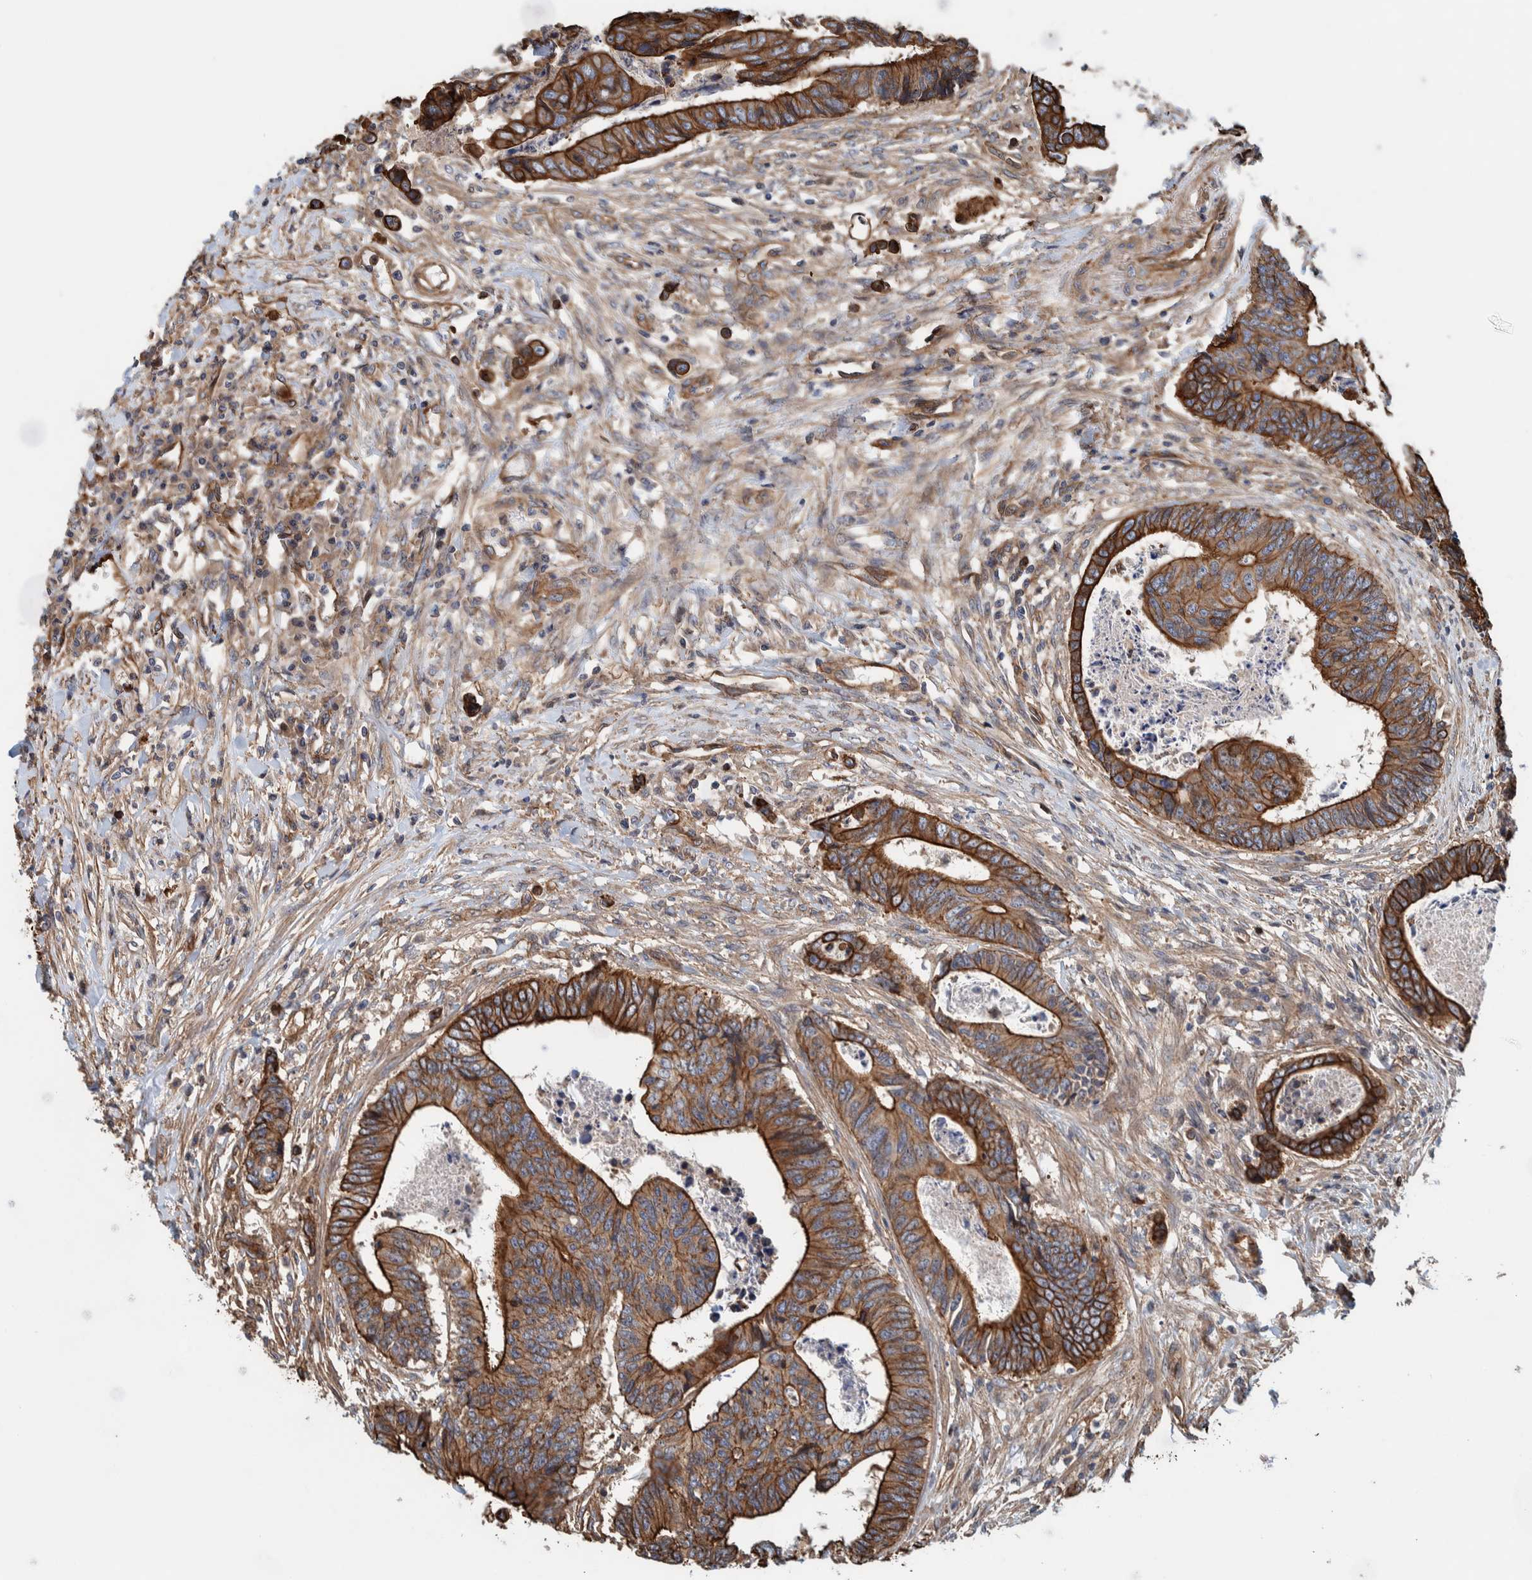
{"staining": {"intensity": "strong", "quantity": ">75%", "location": "cytoplasmic/membranous"}, "tissue": "colorectal cancer", "cell_type": "Tumor cells", "image_type": "cancer", "snomed": [{"axis": "morphology", "description": "Adenocarcinoma, NOS"}, {"axis": "topography", "description": "Rectum"}], "caption": "IHC photomicrograph of adenocarcinoma (colorectal) stained for a protein (brown), which displays high levels of strong cytoplasmic/membranous expression in approximately >75% of tumor cells.", "gene": "PKD1L1", "patient": {"sex": "male", "age": 84}}